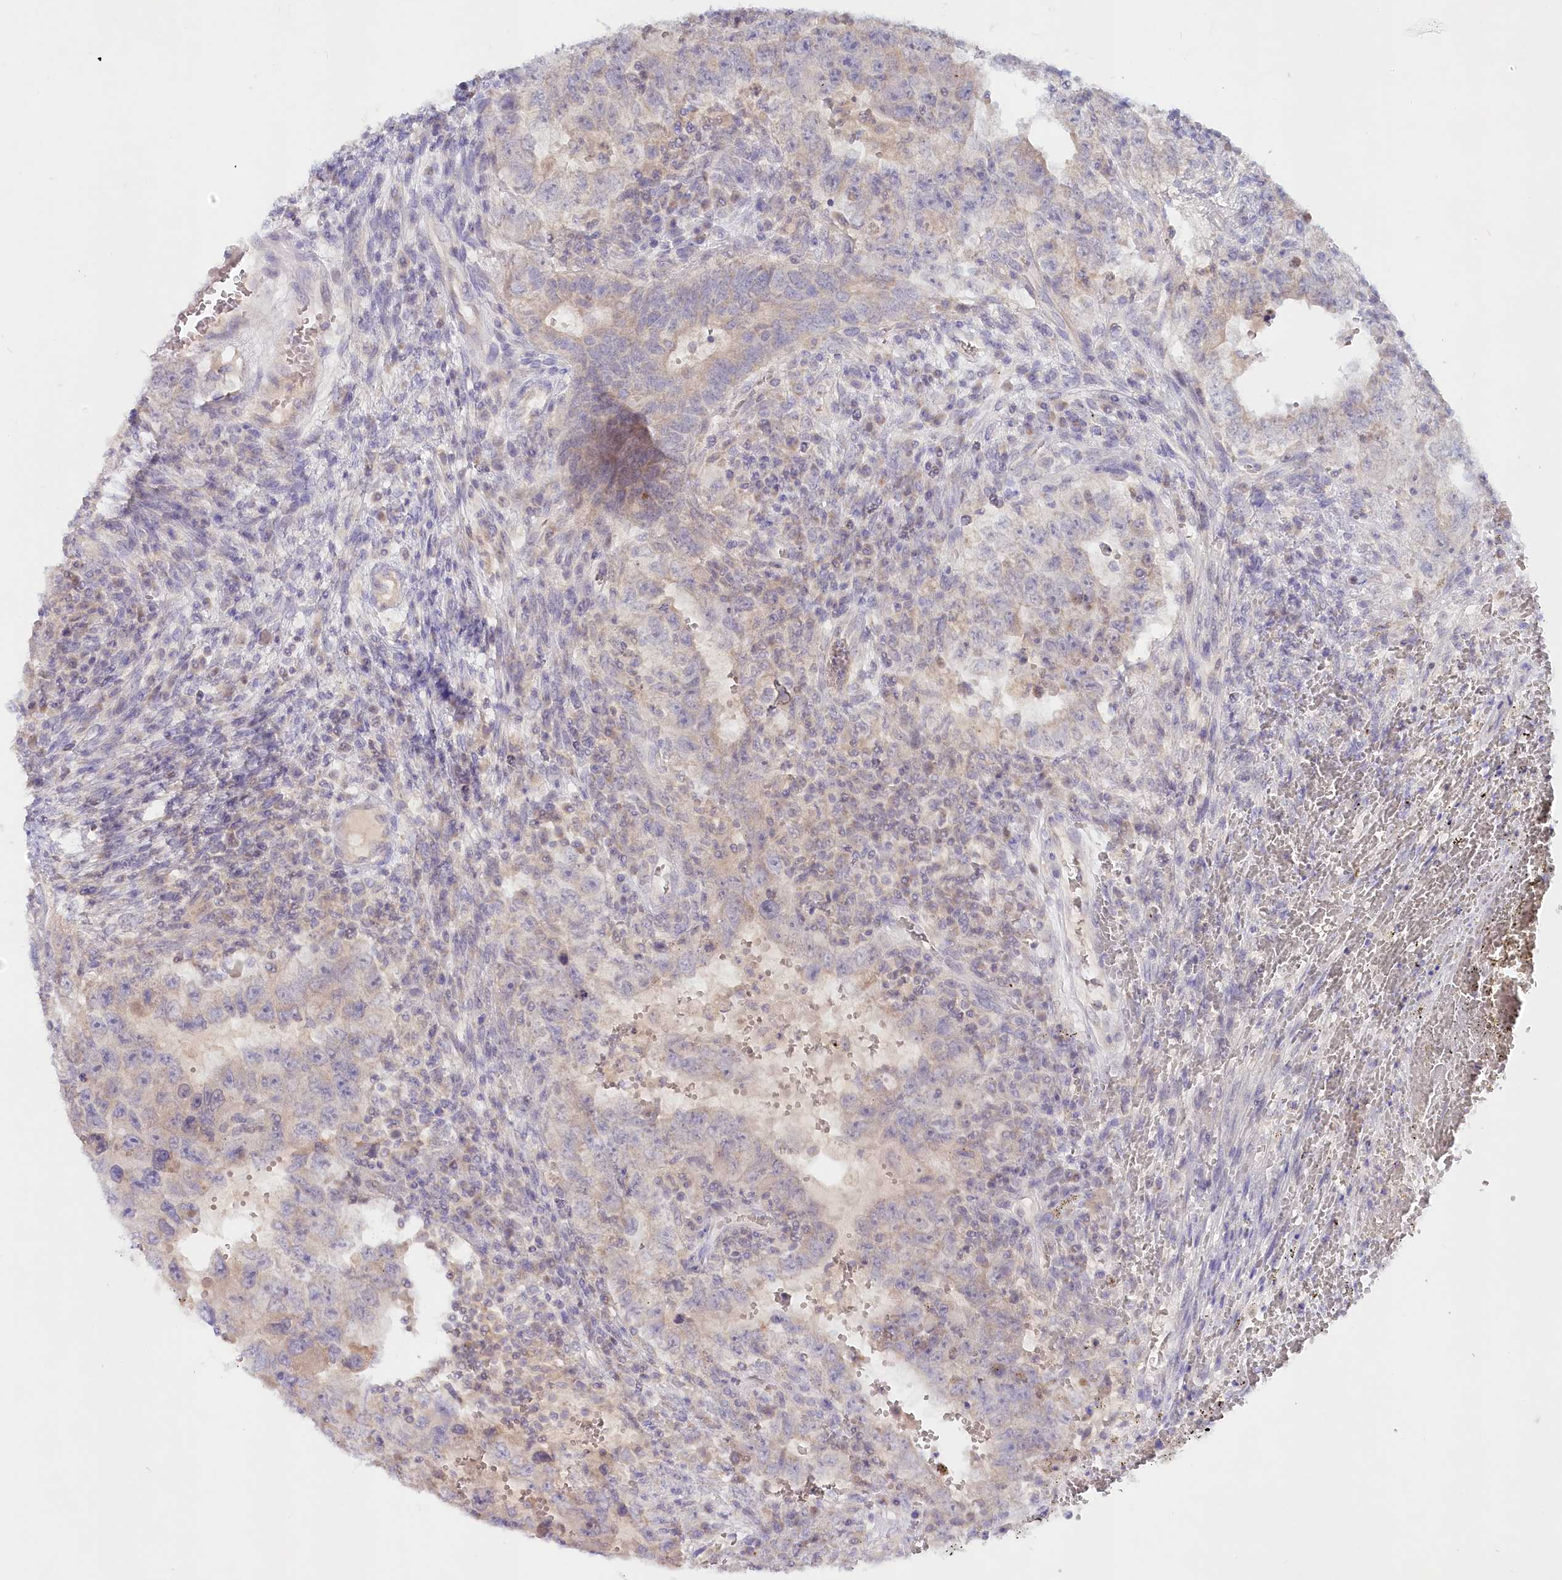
{"staining": {"intensity": "negative", "quantity": "none", "location": "none"}, "tissue": "testis cancer", "cell_type": "Tumor cells", "image_type": "cancer", "snomed": [{"axis": "morphology", "description": "Carcinoma, Embryonal, NOS"}, {"axis": "topography", "description": "Testis"}], "caption": "Immunohistochemical staining of human testis cancer demonstrates no significant positivity in tumor cells.", "gene": "PSAPL1", "patient": {"sex": "male", "age": 26}}